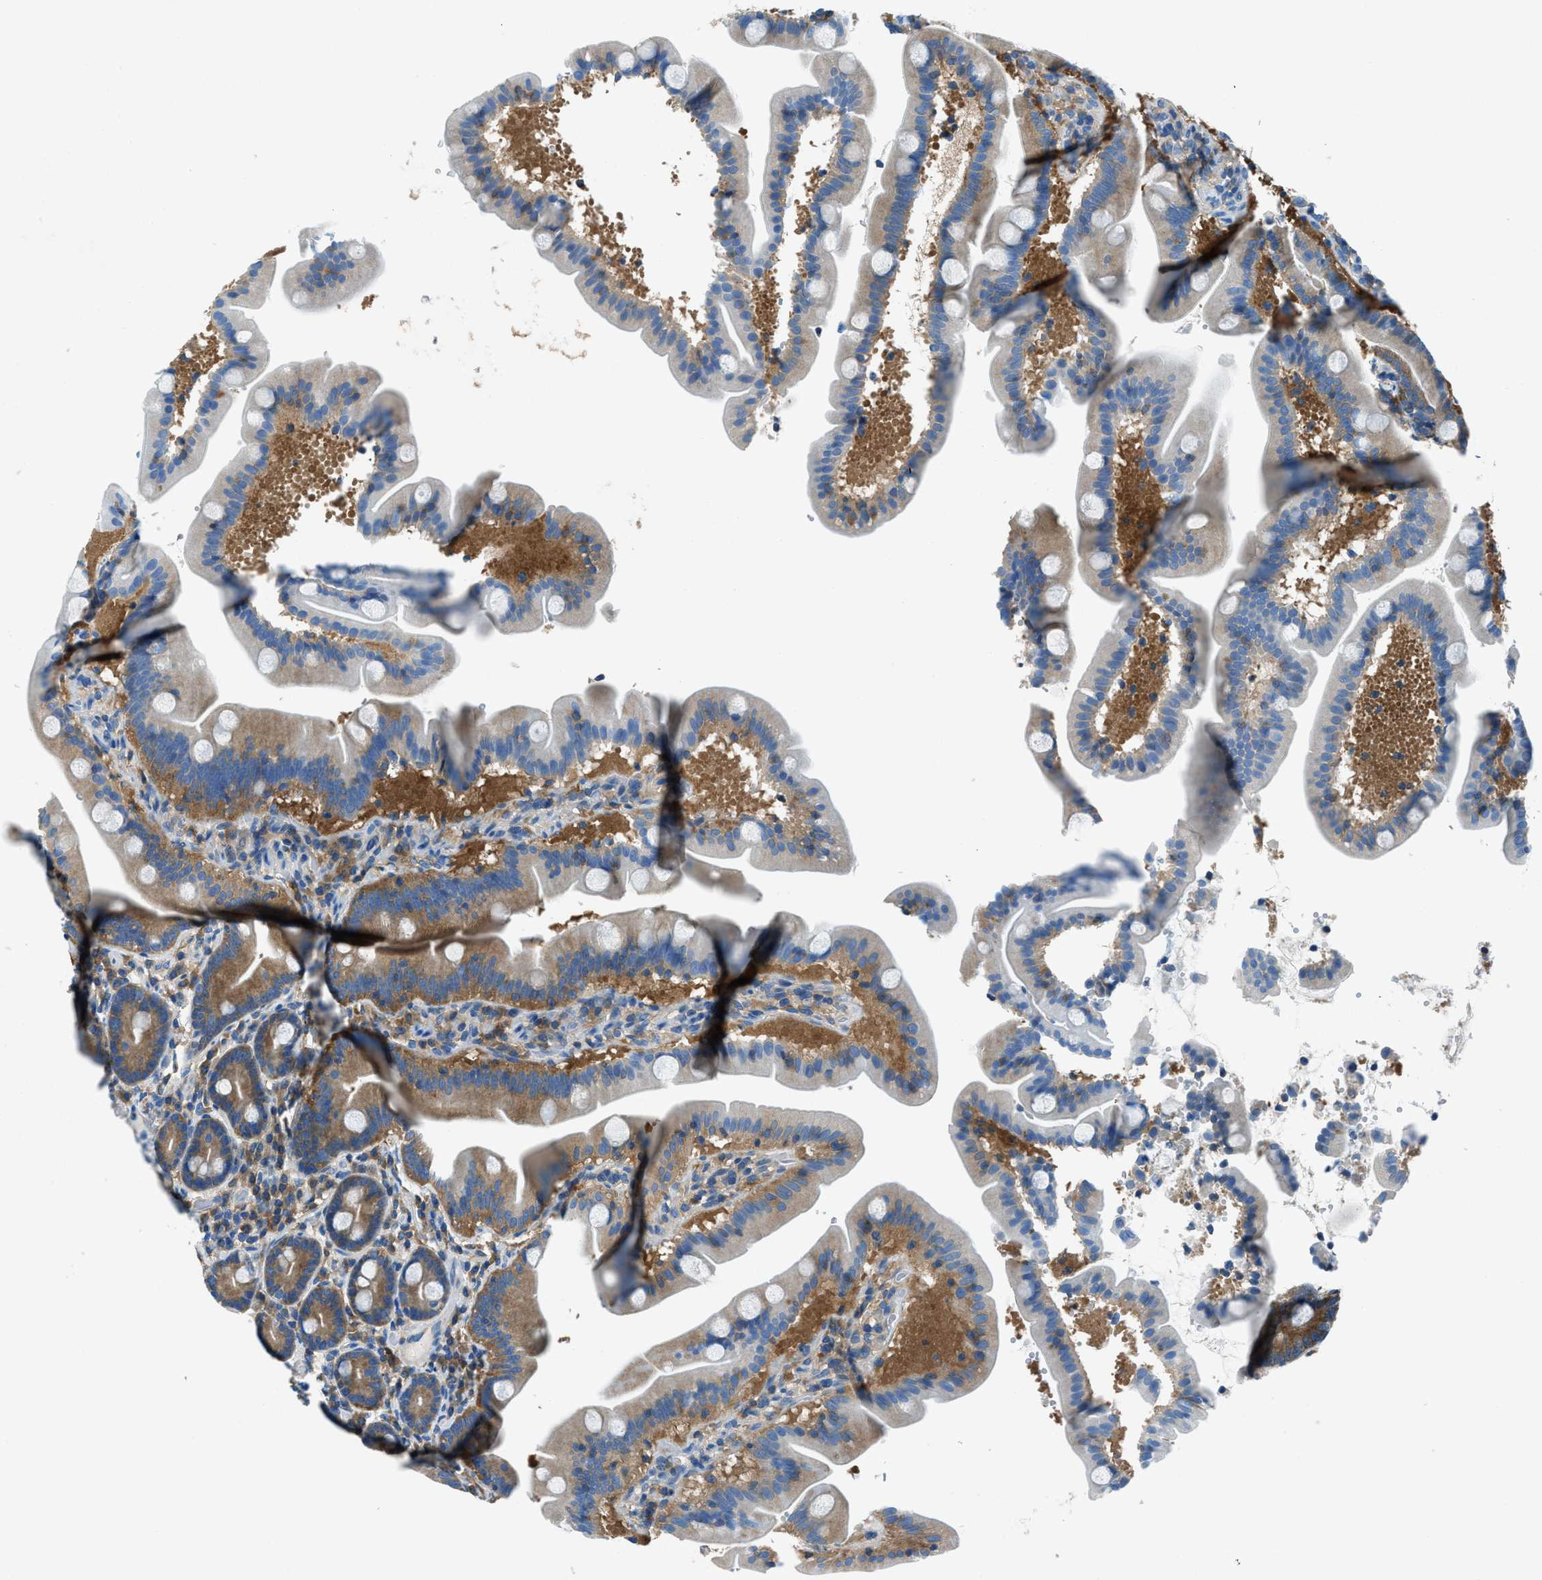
{"staining": {"intensity": "moderate", "quantity": "25%-75%", "location": "cytoplasmic/membranous"}, "tissue": "duodenum", "cell_type": "Glandular cells", "image_type": "normal", "snomed": [{"axis": "morphology", "description": "Normal tissue, NOS"}, {"axis": "topography", "description": "Duodenum"}], "caption": "Normal duodenum shows moderate cytoplasmic/membranous positivity in approximately 25%-75% of glandular cells (DAB (3,3'-diaminobenzidine) IHC with brightfield microscopy, high magnification)..", "gene": "SARS1", "patient": {"sex": "male", "age": 54}}